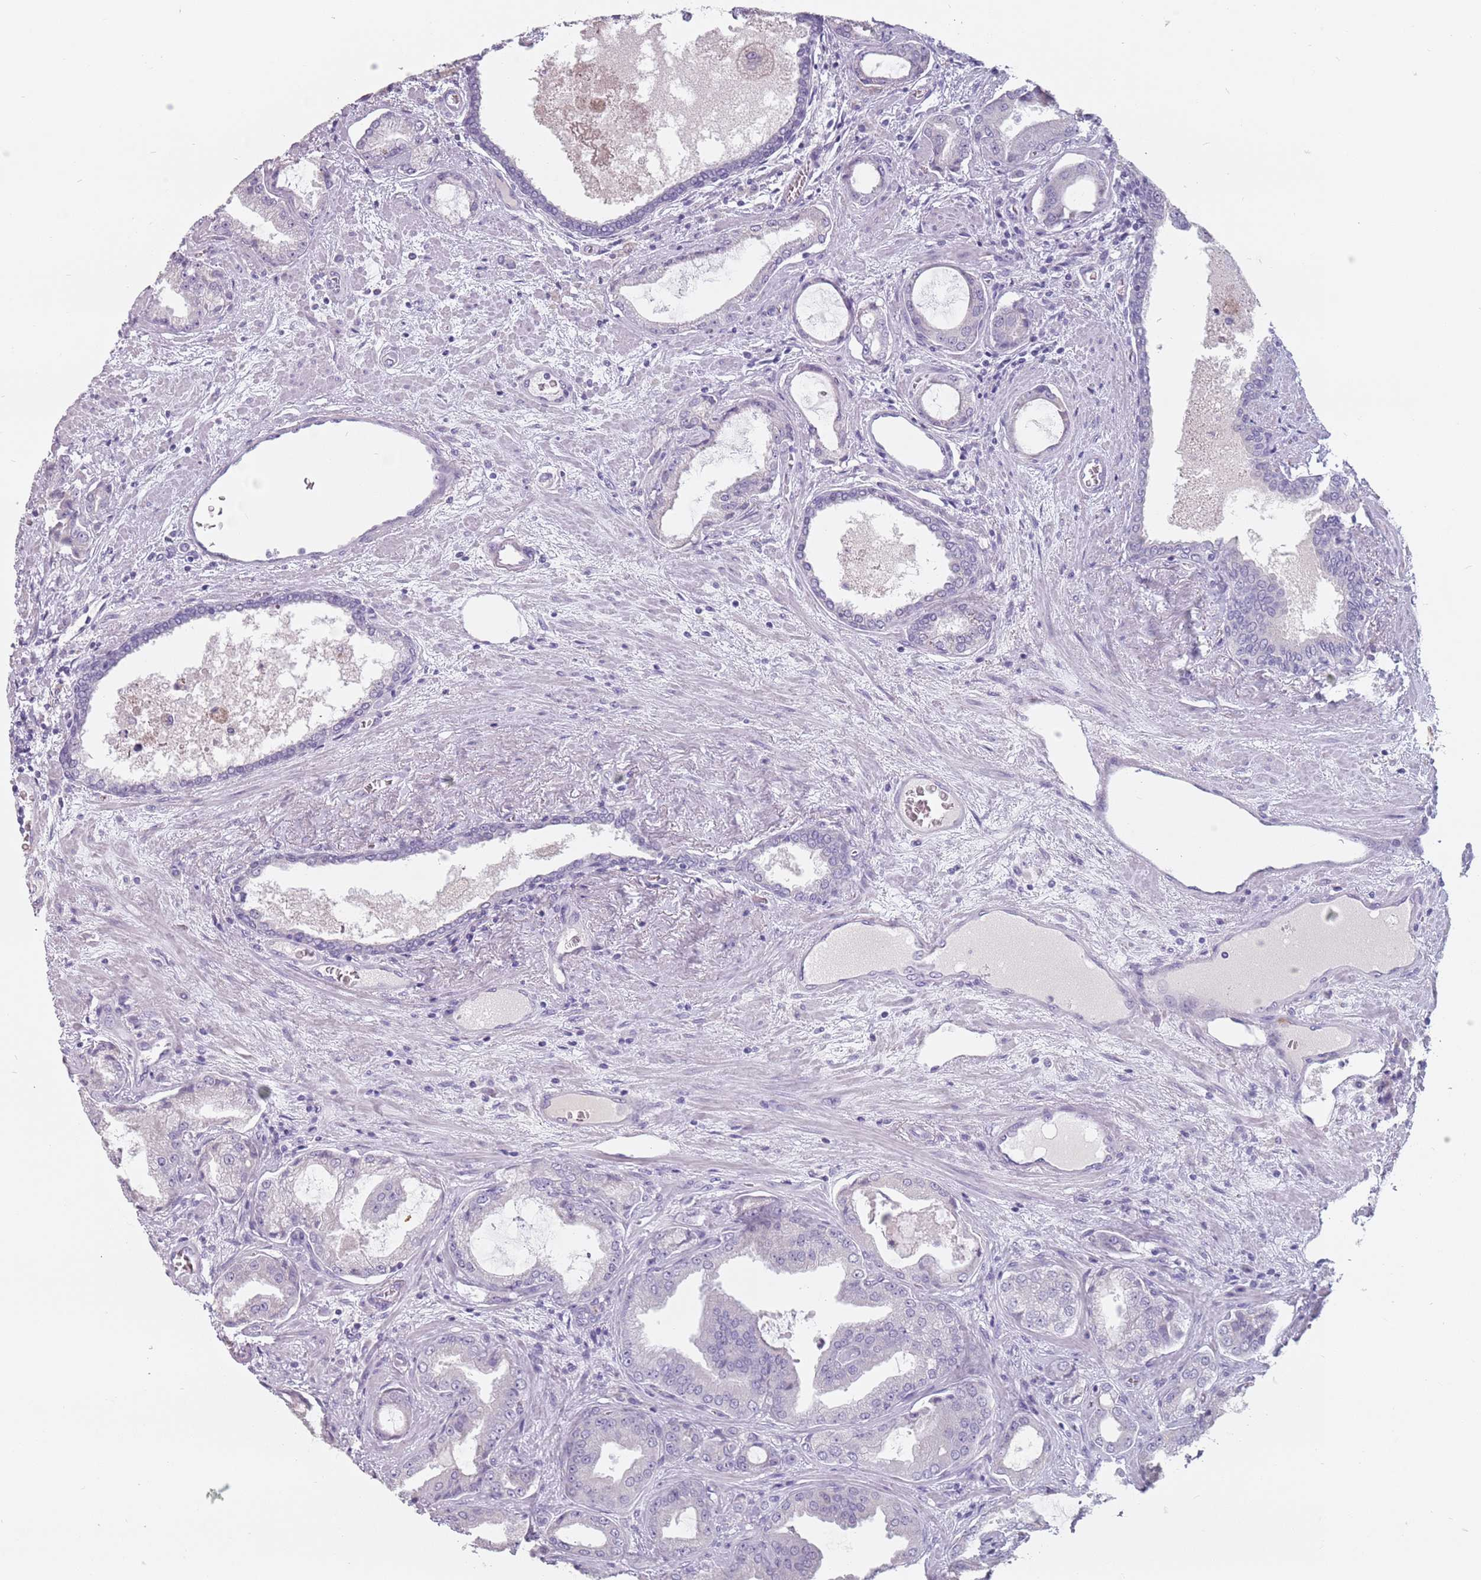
{"staining": {"intensity": "negative", "quantity": "none", "location": "none"}, "tissue": "prostate cancer", "cell_type": "Tumor cells", "image_type": "cancer", "snomed": [{"axis": "morphology", "description": "Adenocarcinoma, High grade"}, {"axis": "topography", "description": "Prostate"}], "caption": "Immunohistochemistry of human prostate adenocarcinoma (high-grade) shows no expression in tumor cells.", "gene": "CEP19", "patient": {"sex": "male", "age": 68}}